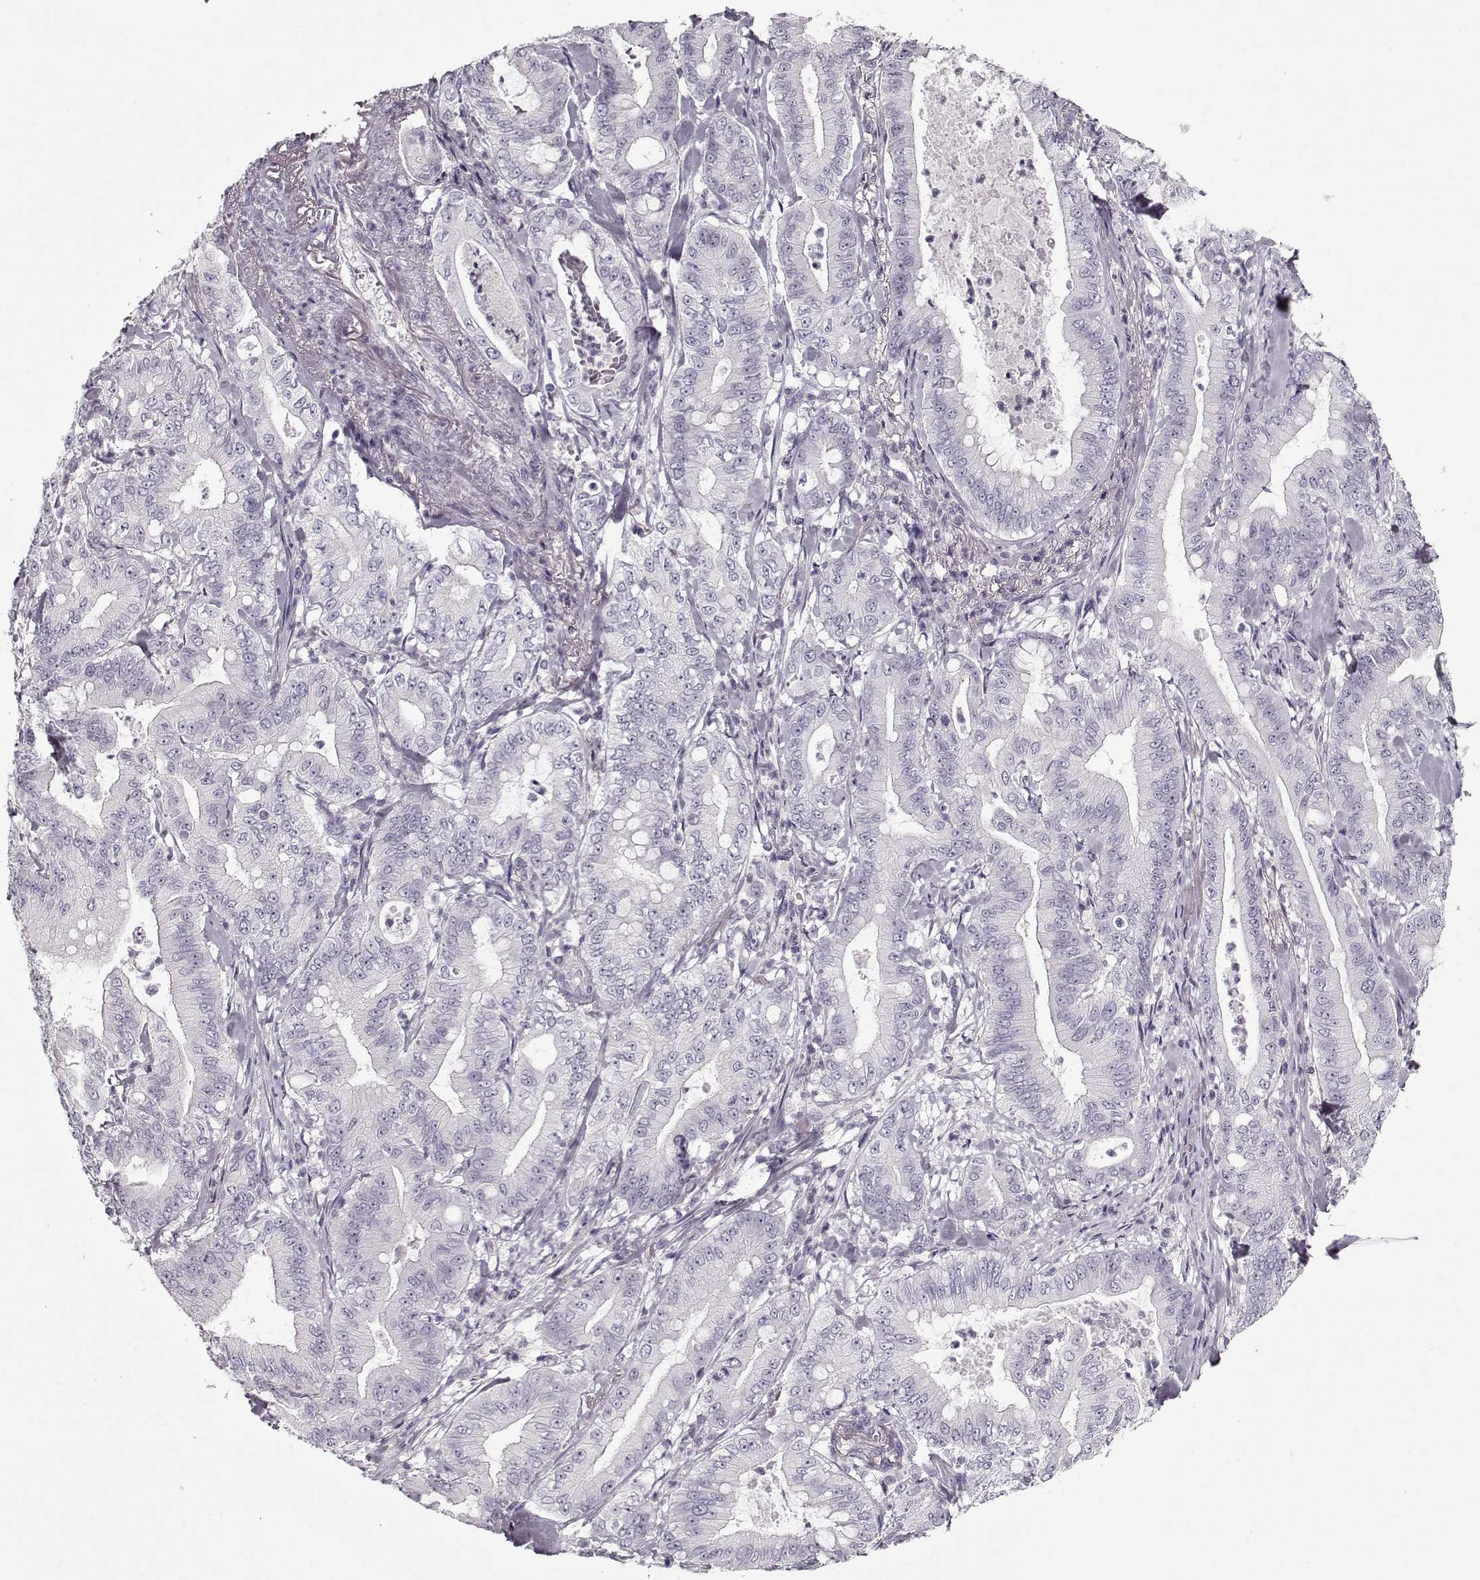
{"staining": {"intensity": "negative", "quantity": "none", "location": "none"}, "tissue": "pancreatic cancer", "cell_type": "Tumor cells", "image_type": "cancer", "snomed": [{"axis": "morphology", "description": "Adenocarcinoma, NOS"}, {"axis": "topography", "description": "Pancreas"}], "caption": "This is a photomicrograph of immunohistochemistry (IHC) staining of pancreatic cancer (adenocarcinoma), which shows no staining in tumor cells. (Immunohistochemistry, brightfield microscopy, high magnification).", "gene": "CCDC136", "patient": {"sex": "male", "age": 71}}